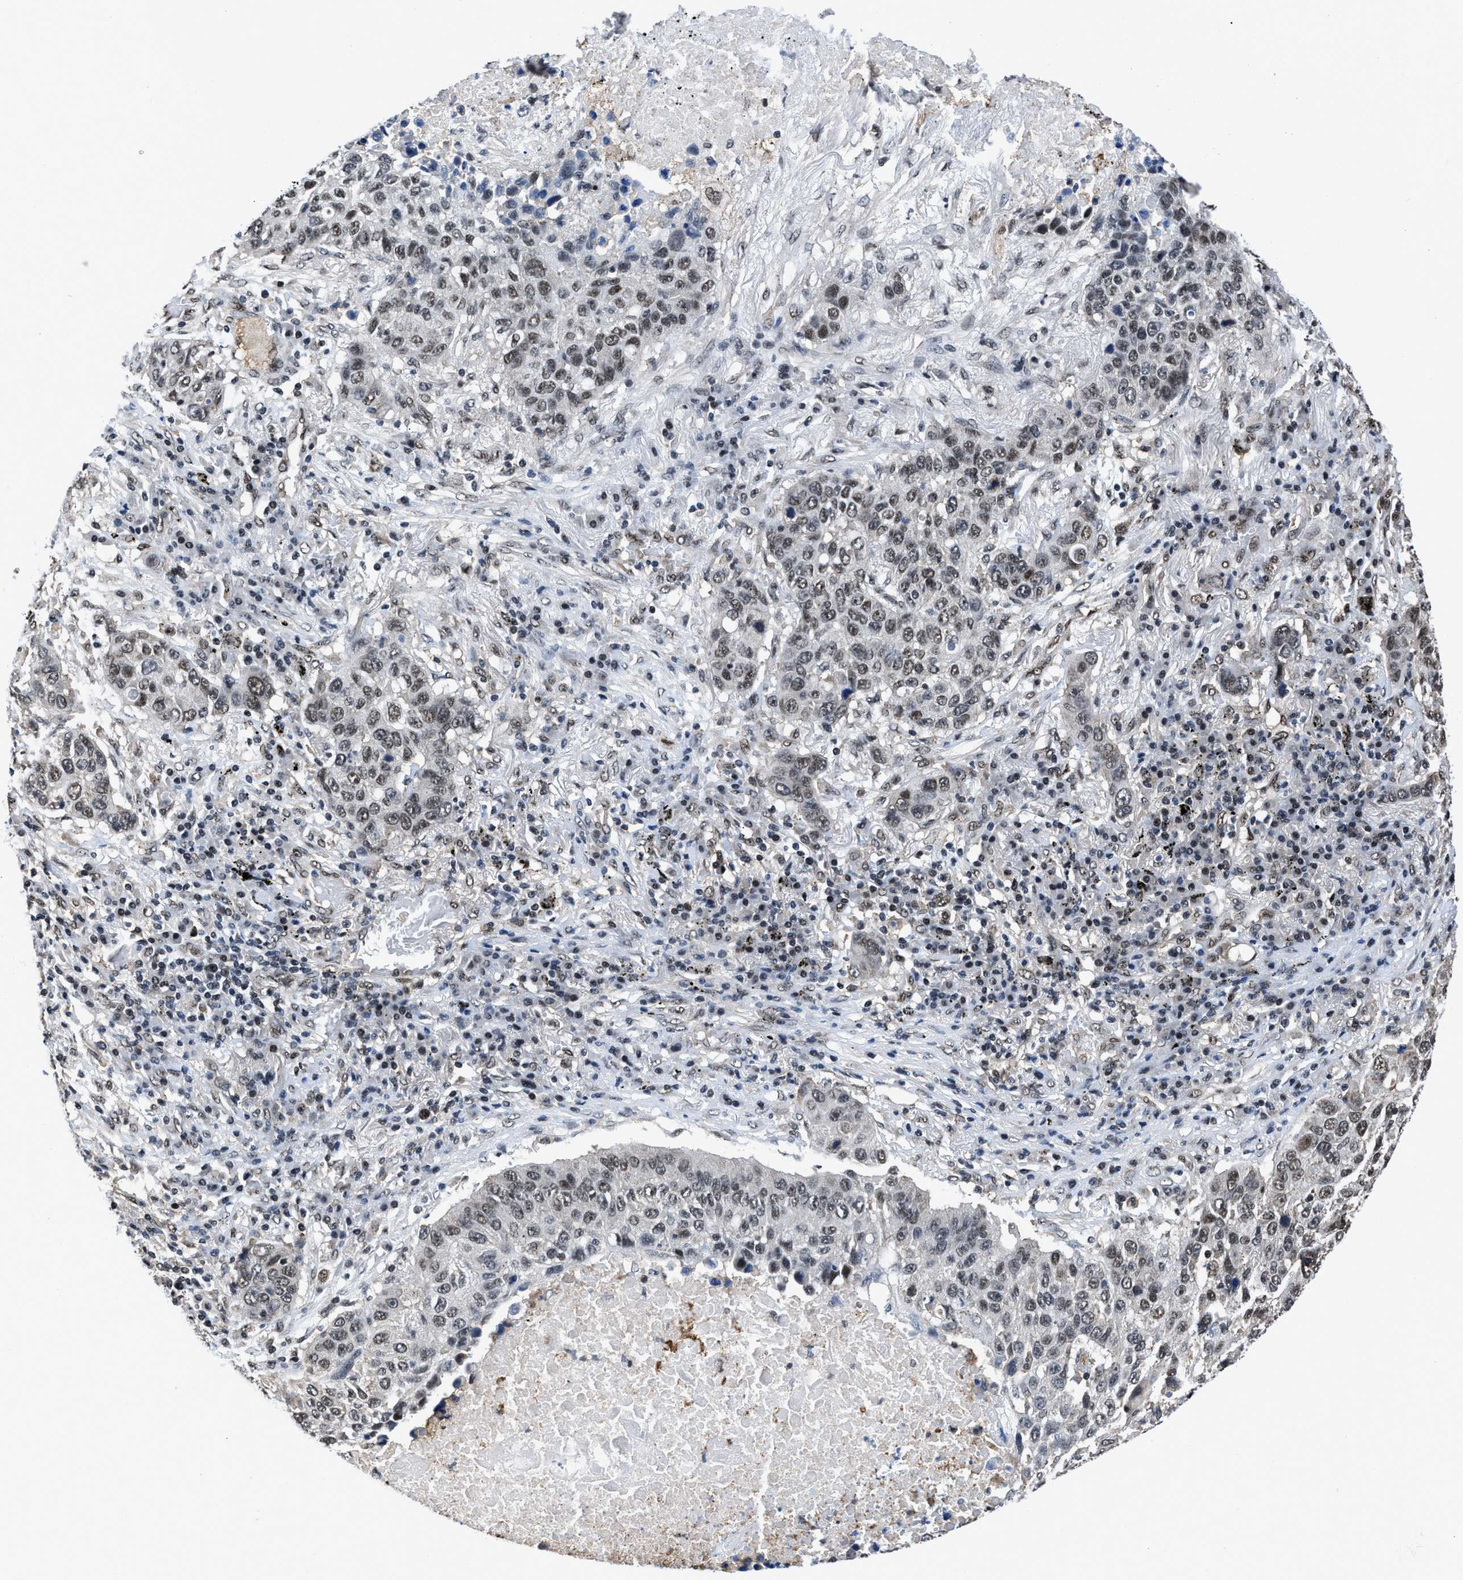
{"staining": {"intensity": "moderate", "quantity": ">75%", "location": "nuclear"}, "tissue": "lung cancer", "cell_type": "Tumor cells", "image_type": "cancer", "snomed": [{"axis": "morphology", "description": "Squamous cell carcinoma, NOS"}, {"axis": "topography", "description": "Lung"}], "caption": "A photomicrograph of lung cancer (squamous cell carcinoma) stained for a protein displays moderate nuclear brown staining in tumor cells.", "gene": "HNRNPH2", "patient": {"sex": "male", "age": 57}}